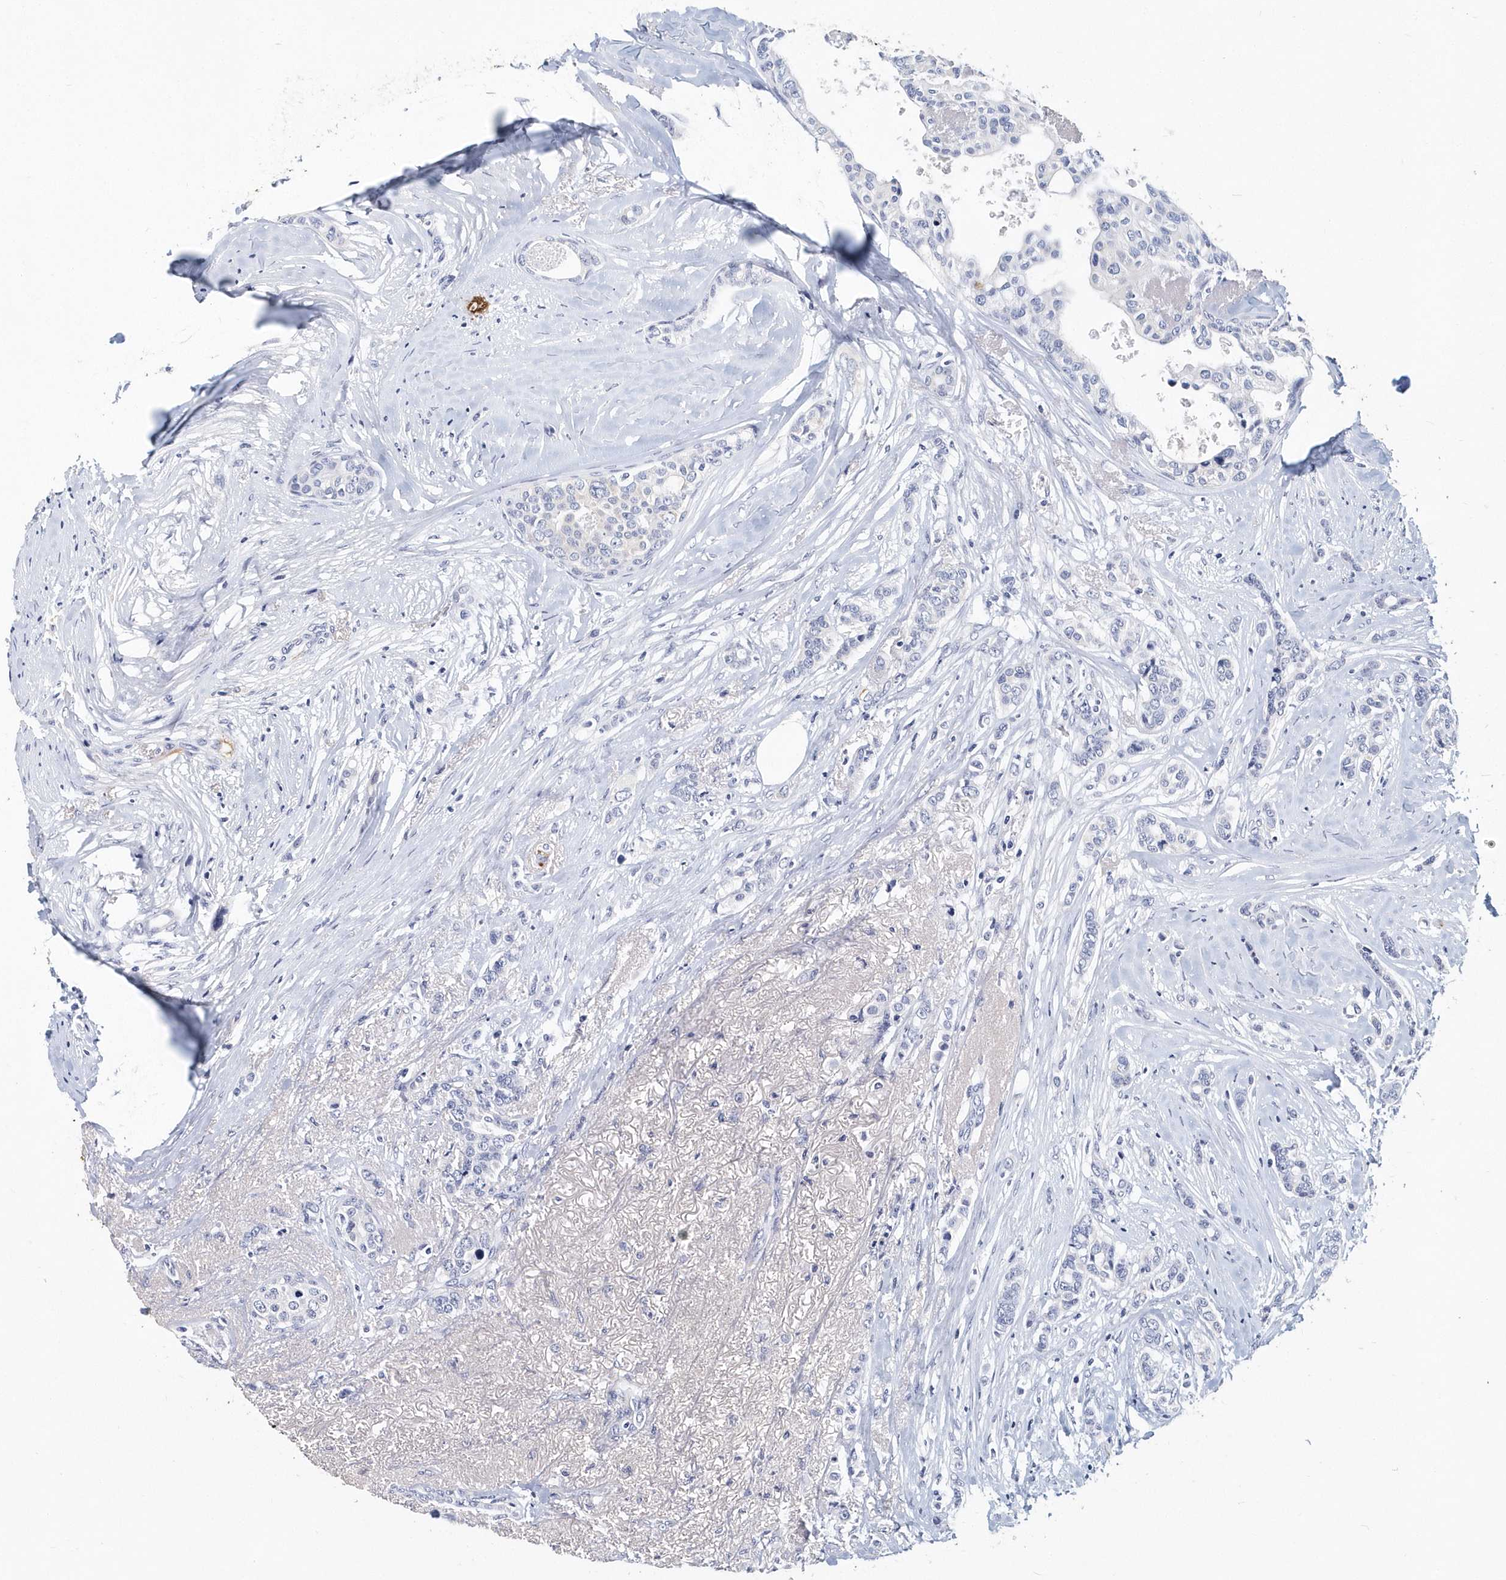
{"staining": {"intensity": "negative", "quantity": "none", "location": "none"}, "tissue": "breast cancer", "cell_type": "Tumor cells", "image_type": "cancer", "snomed": [{"axis": "morphology", "description": "Lobular carcinoma"}, {"axis": "topography", "description": "Breast"}], "caption": "Immunohistochemical staining of human breast cancer reveals no significant expression in tumor cells.", "gene": "ITGA2B", "patient": {"sex": "female", "age": 51}}